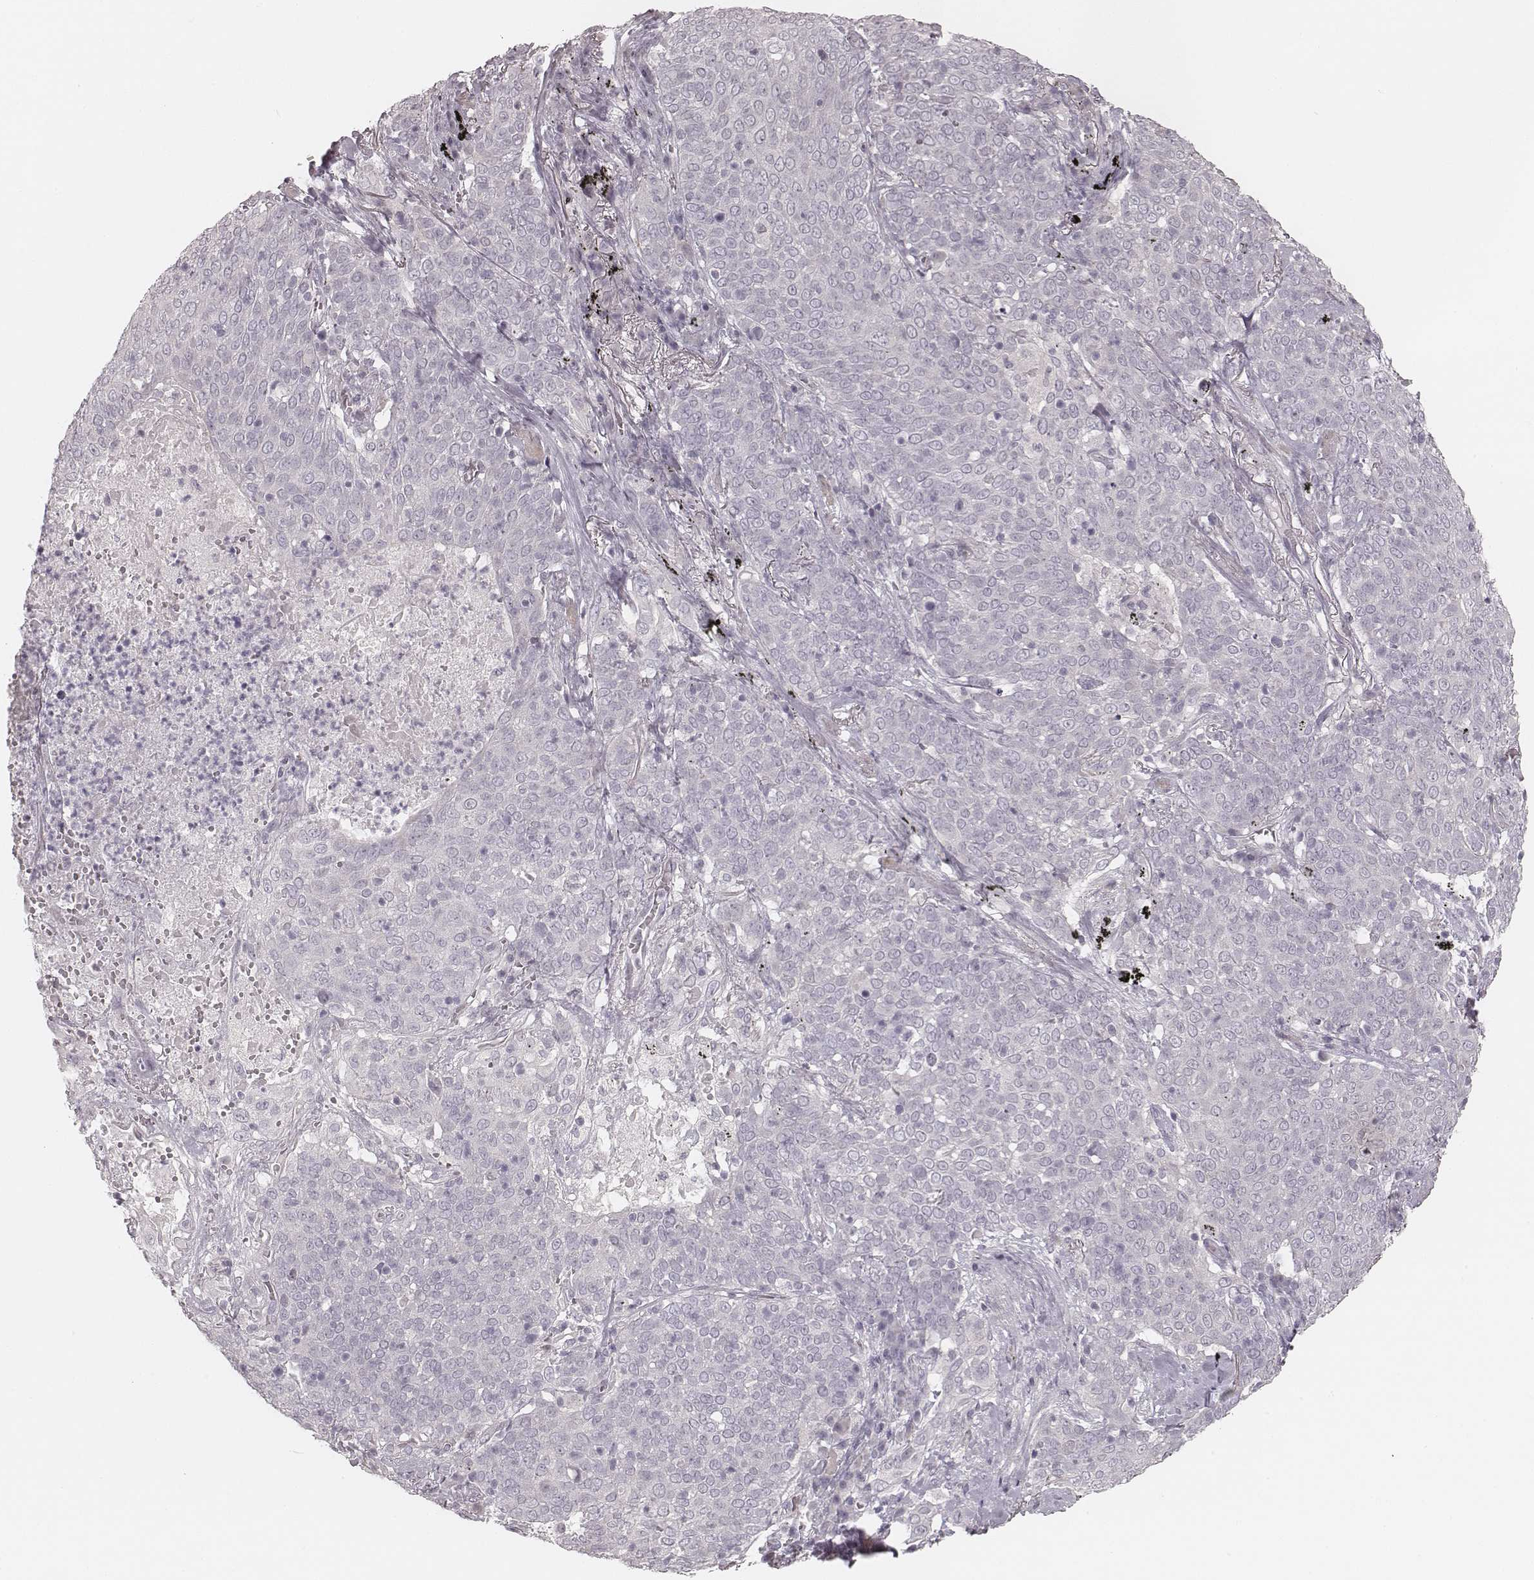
{"staining": {"intensity": "negative", "quantity": "none", "location": "none"}, "tissue": "lung cancer", "cell_type": "Tumor cells", "image_type": "cancer", "snomed": [{"axis": "morphology", "description": "Squamous cell carcinoma, NOS"}, {"axis": "topography", "description": "Lung"}], "caption": "This is an immunohistochemistry (IHC) micrograph of human squamous cell carcinoma (lung). There is no expression in tumor cells.", "gene": "SPATA24", "patient": {"sex": "male", "age": 82}}